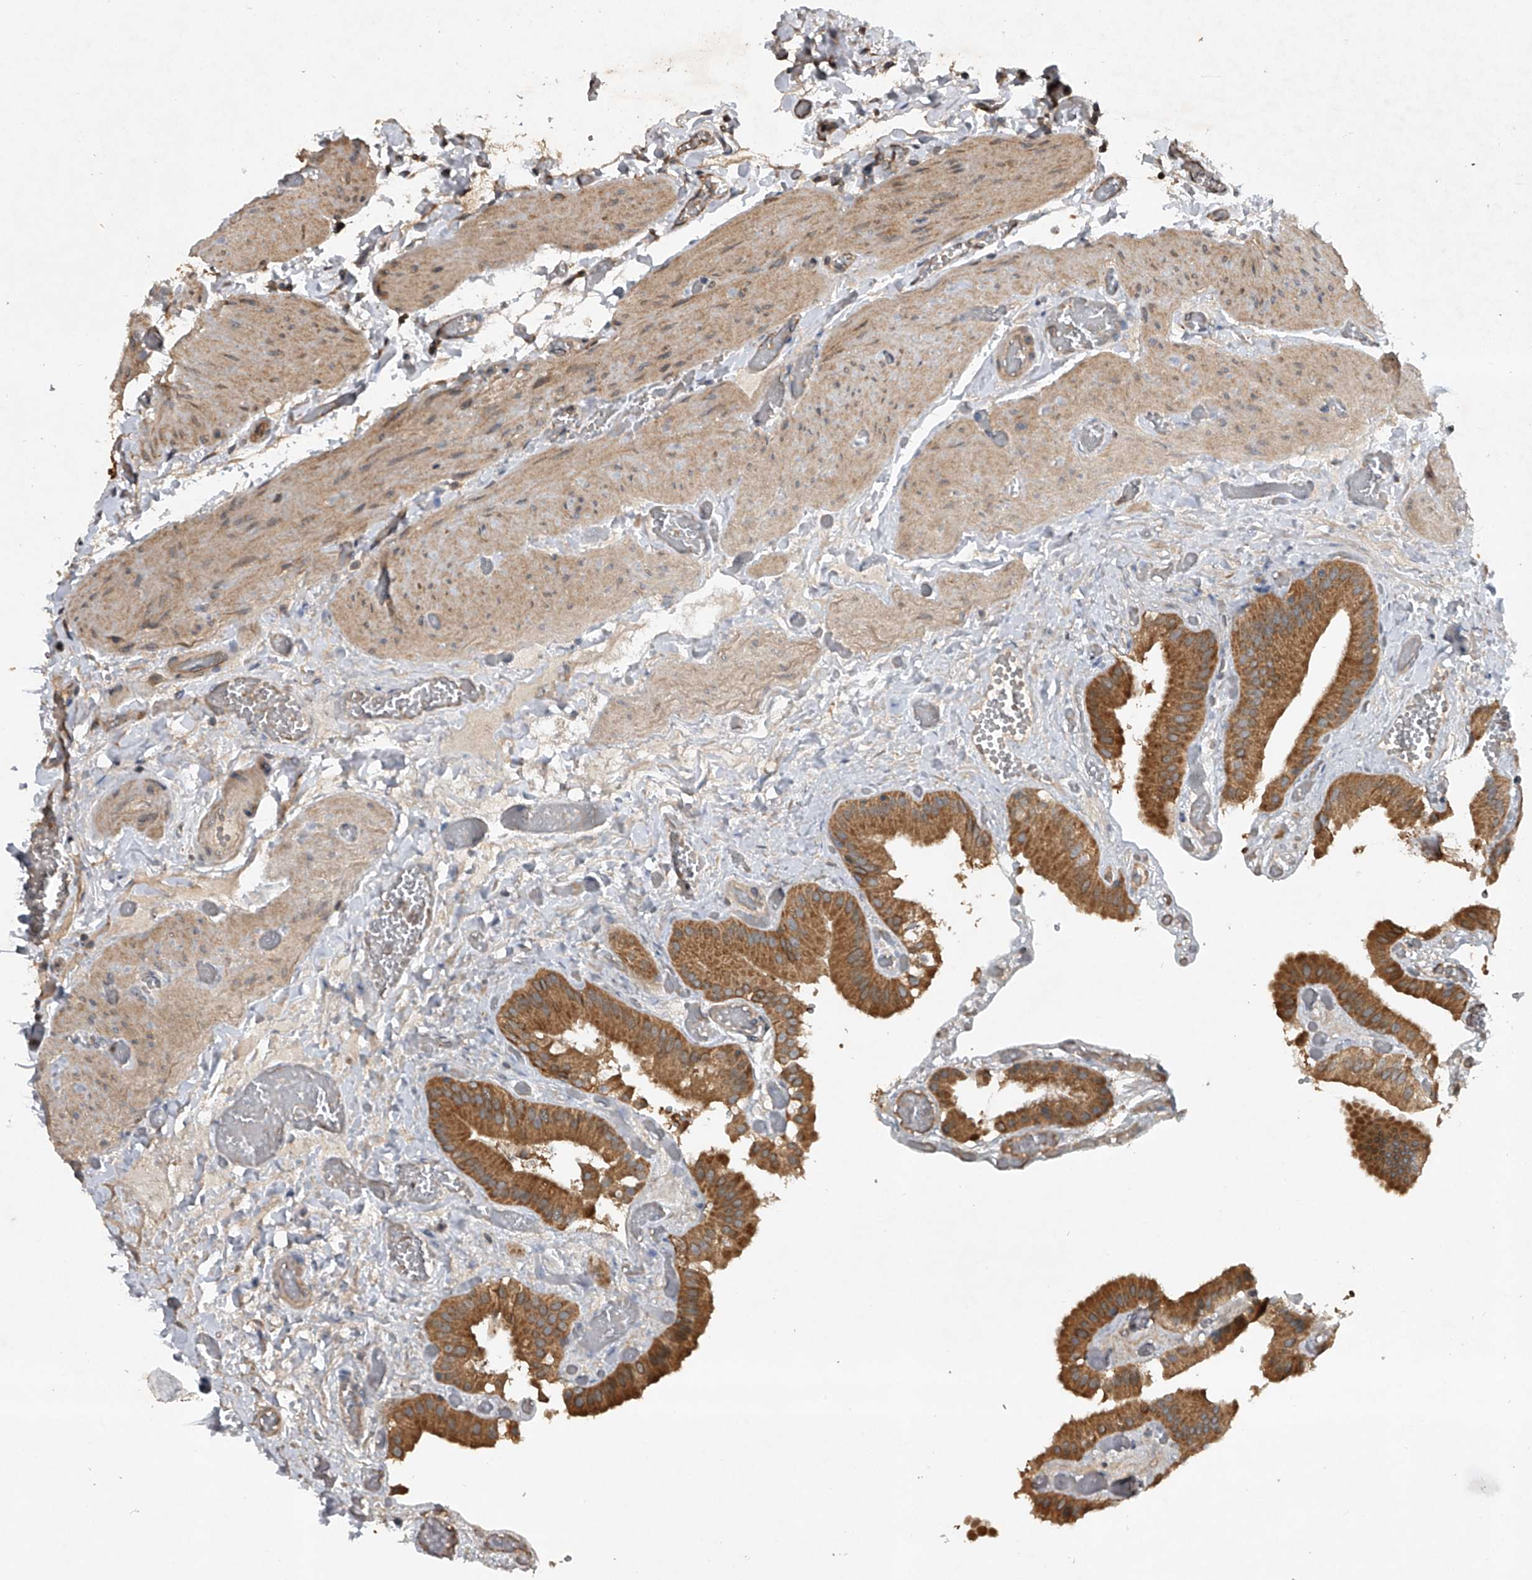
{"staining": {"intensity": "moderate", "quantity": ">75%", "location": "cytoplasmic/membranous"}, "tissue": "gallbladder", "cell_type": "Glandular cells", "image_type": "normal", "snomed": [{"axis": "morphology", "description": "Normal tissue, NOS"}, {"axis": "topography", "description": "Gallbladder"}], "caption": "Immunohistochemical staining of benign human gallbladder demonstrates moderate cytoplasmic/membranous protein staining in about >75% of glandular cells.", "gene": "NFS1", "patient": {"sex": "female", "age": 64}}